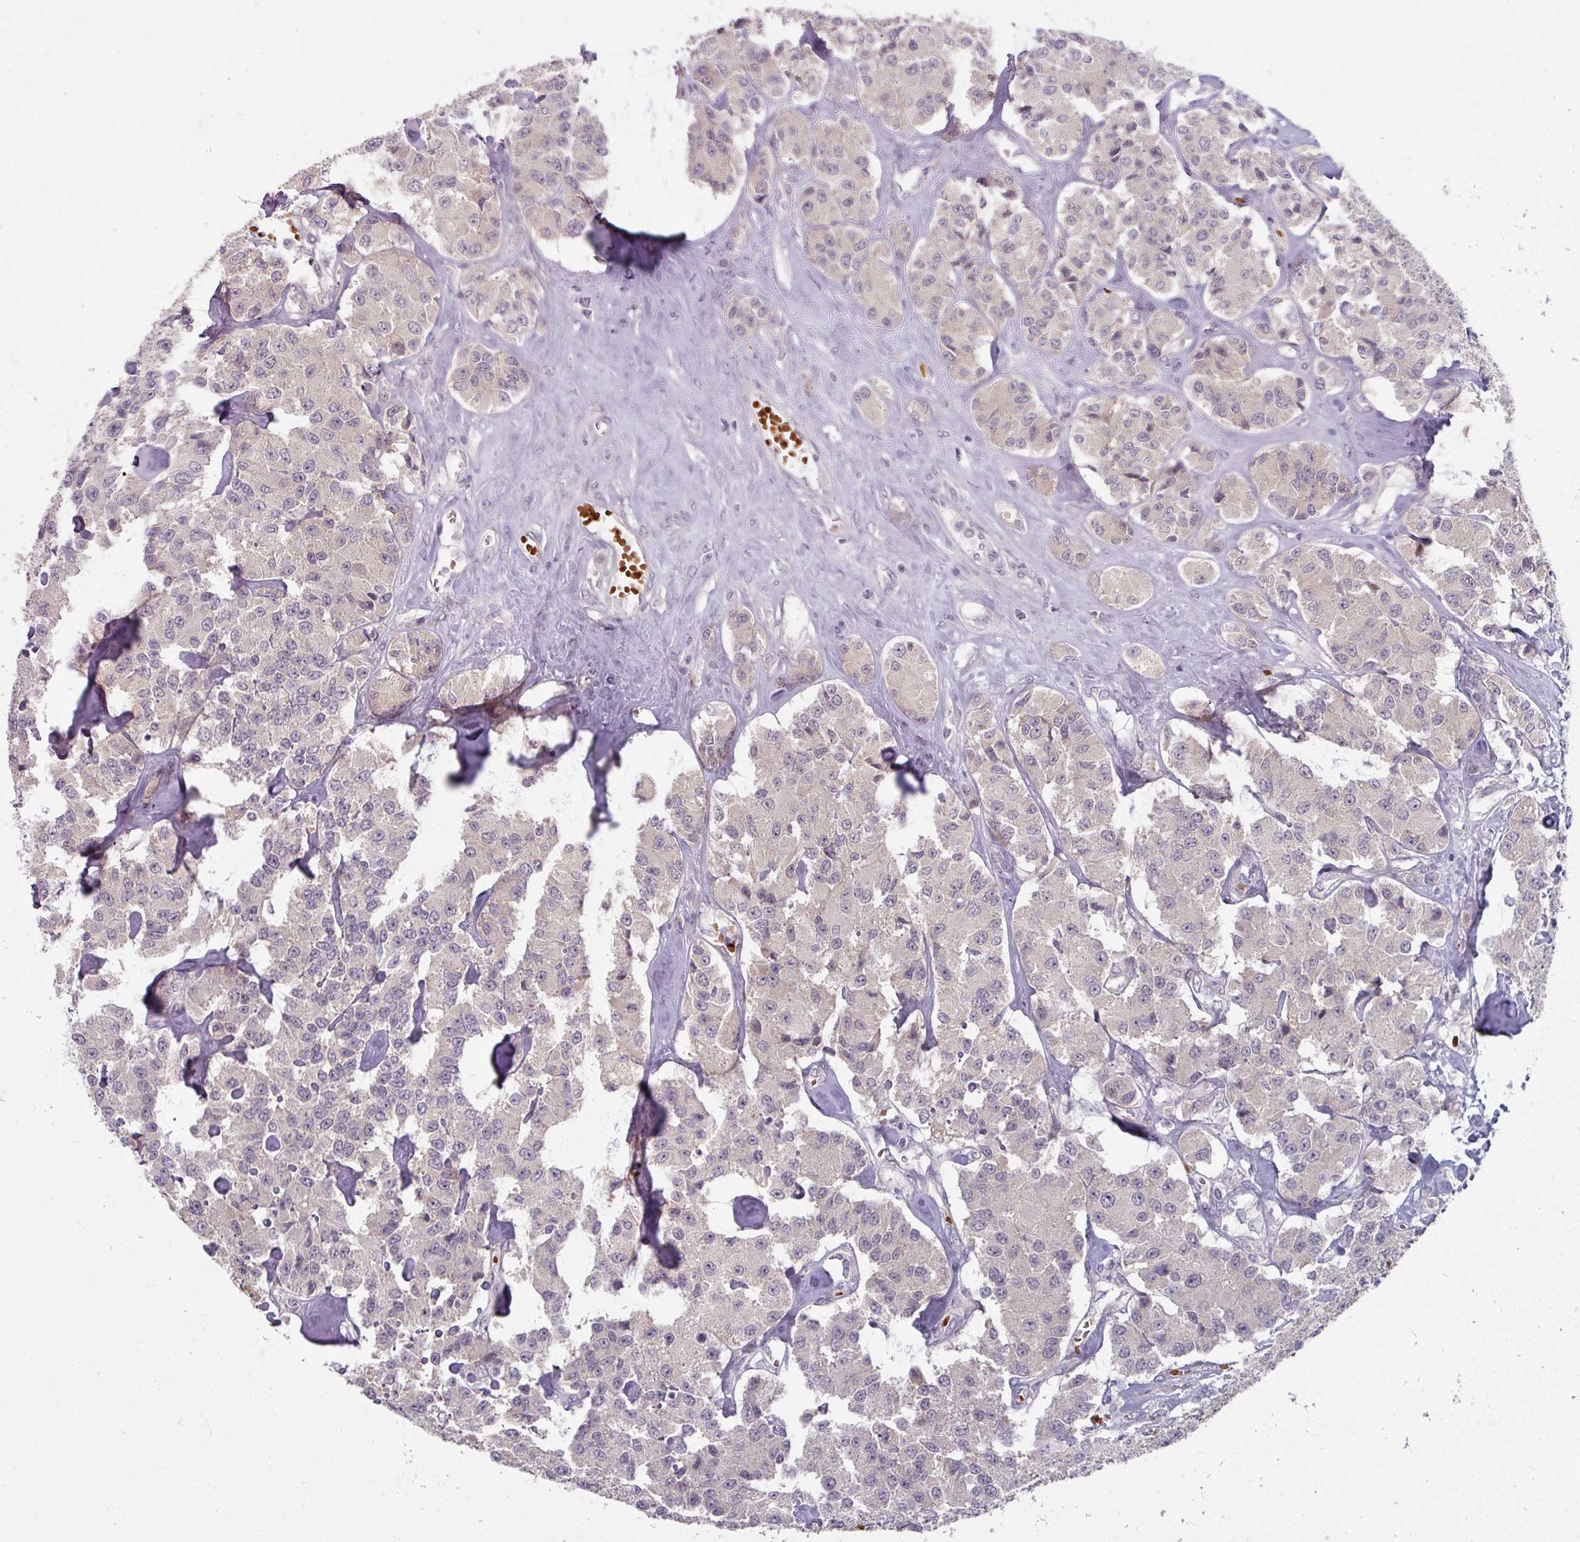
{"staining": {"intensity": "weak", "quantity": "<25%", "location": "nuclear"}, "tissue": "carcinoid", "cell_type": "Tumor cells", "image_type": "cancer", "snomed": [{"axis": "morphology", "description": "Carcinoid, malignant, NOS"}, {"axis": "topography", "description": "Pancreas"}], "caption": "Tumor cells are negative for brown protein staining in carcinoid (malignant).", "gene": "KMT5C", "patient": {"sex": "male", "age": 41}}